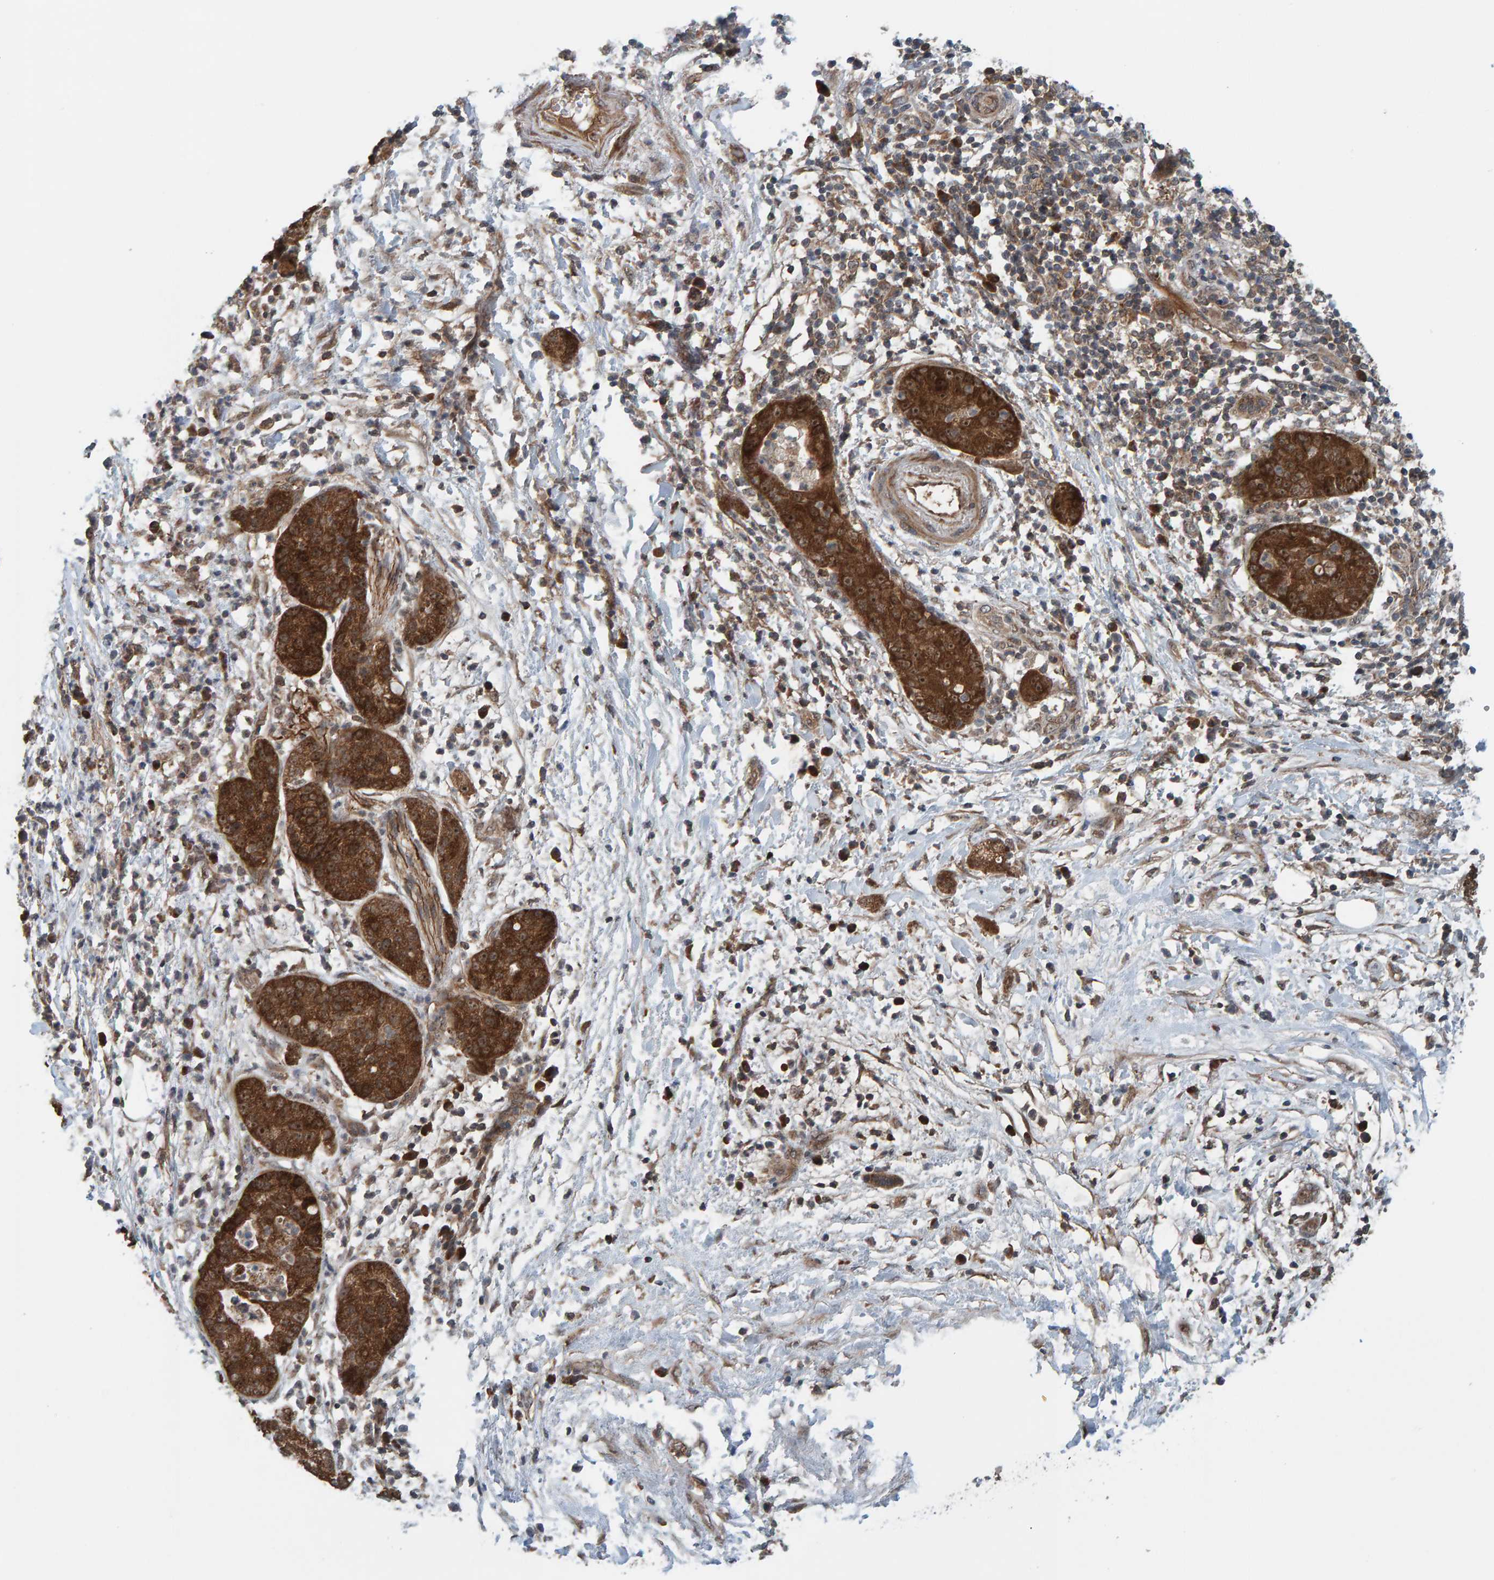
{"staining": {"intensity": "strong", "quantity": ">75%", "location": "cytoplasmic/membranous"}, "tissue": "pancreatic cancer", "cell_type": "Tumor cells", "image_type": "cancer", "snomed": [{"axis": "morphology", "description": "Adenocarcinoma, NOS"}, {"axis": "topography", "description": "Pancreas"}], "caption": "Immunohistochemistry (IHC) staining of pancreatic cancer (adenocarcinoma), which displays high levels of strong cytoplasmic/membranous expression in approximately >75% of tumor cells indicating strong cytoplasmic/membranous protein staining. The staining was performed using DAB (brown) for protein detection and nuclei were counterstained in hematoxylin (blue).", "gene": "CUEDC1", "patient": {"sex": "female", "age": 78}}